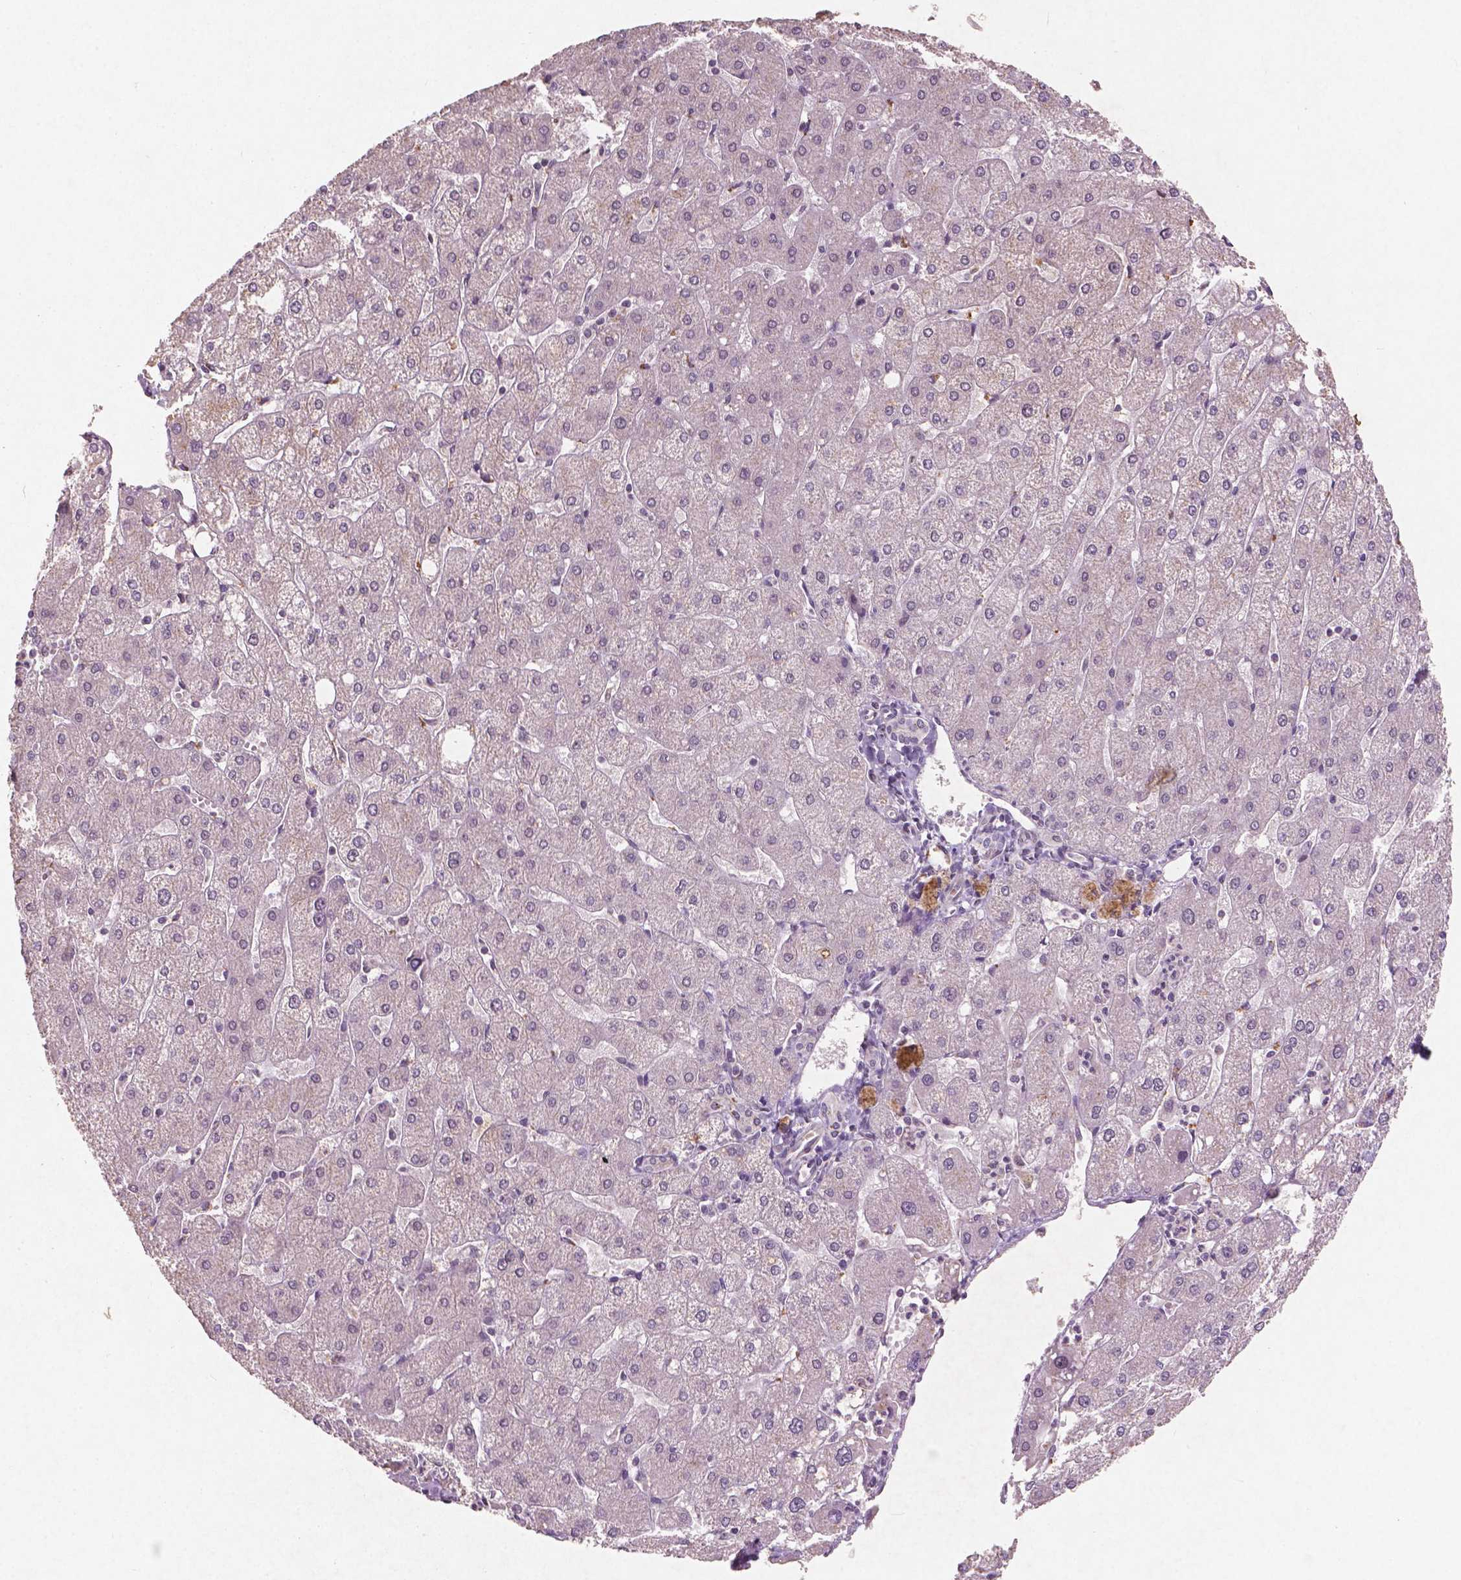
{"staining": {"intensity": "negative", "quantity": "none", "location": "none"}, "tissue": "liver", "cell_type": "Cholangiocytes", "image_type": "normal", "snomed": [{"axis": "morphology", "description": "Normal tissue, NOS"}, {"axis": "topography", "description": "Liver"}], "caption": "Liver stained for a protein using immunohistochemistry shows no expression cholangiocytes.", "gene": "SMAD2", "patient": {"sex": "male", "age": 67}}